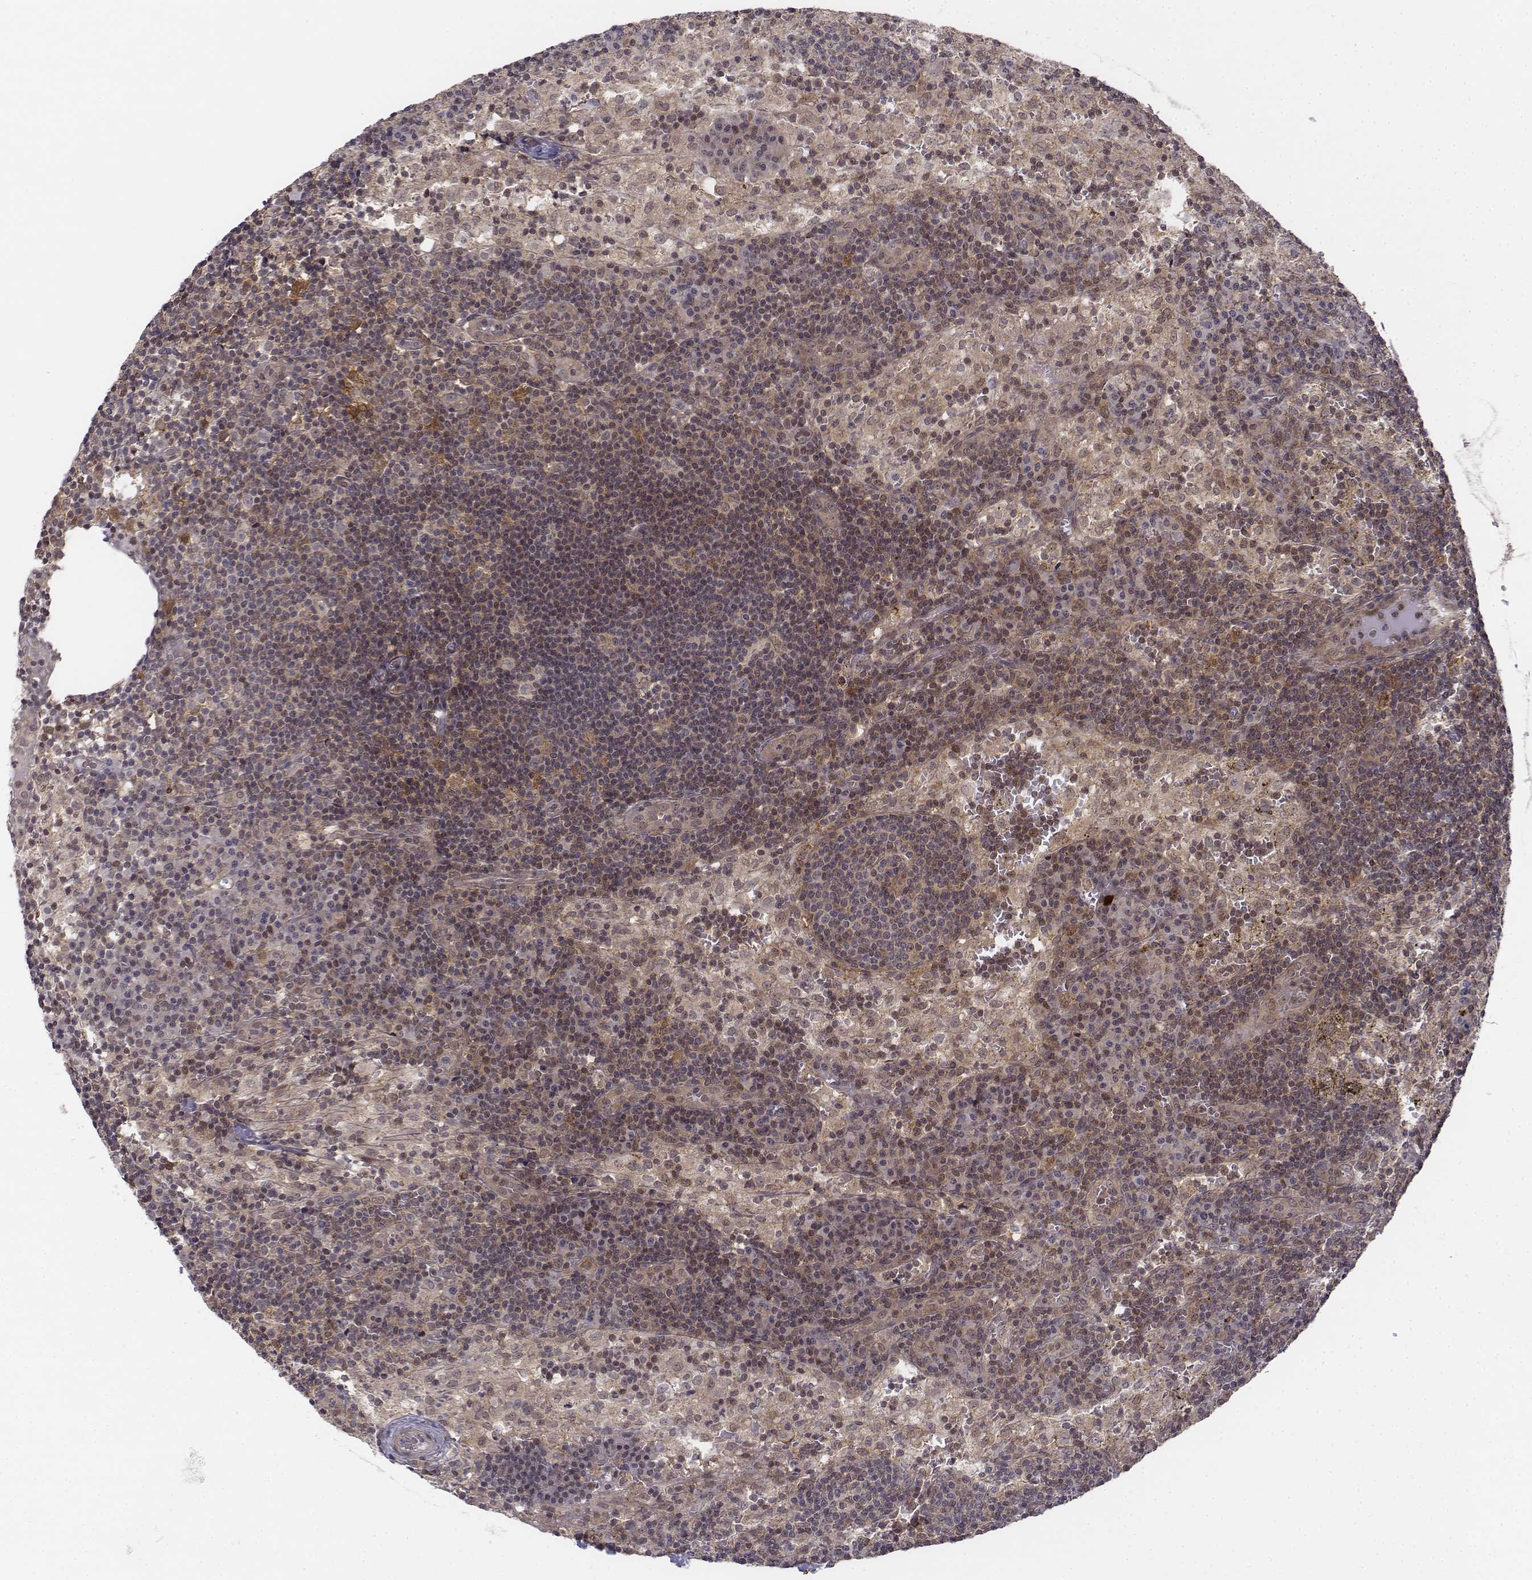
{"staining": {"intensity": "moderate", "quantity": "25%-75%", "location": "cytoplasmic/membranous"}, "tissue": "lymph node", "cell_type": "Germinal center cells", "image_type": "normal", "snomed": [{"axis": "morphology", "description": "Normal tissue, NOS"}, {"axis": "topography", "description": "Lymph node"}], "caption": "A medium amount of moderate cytoplasmic/membranous expression is appreciated in about 25%-75% of germinal center cells in unremarkable lymph node. (Brightfield microscopy of DAB IHC at high magnification).", "gene": "ZFYVE19", "patient": {"sex": "male", "age": 62}}